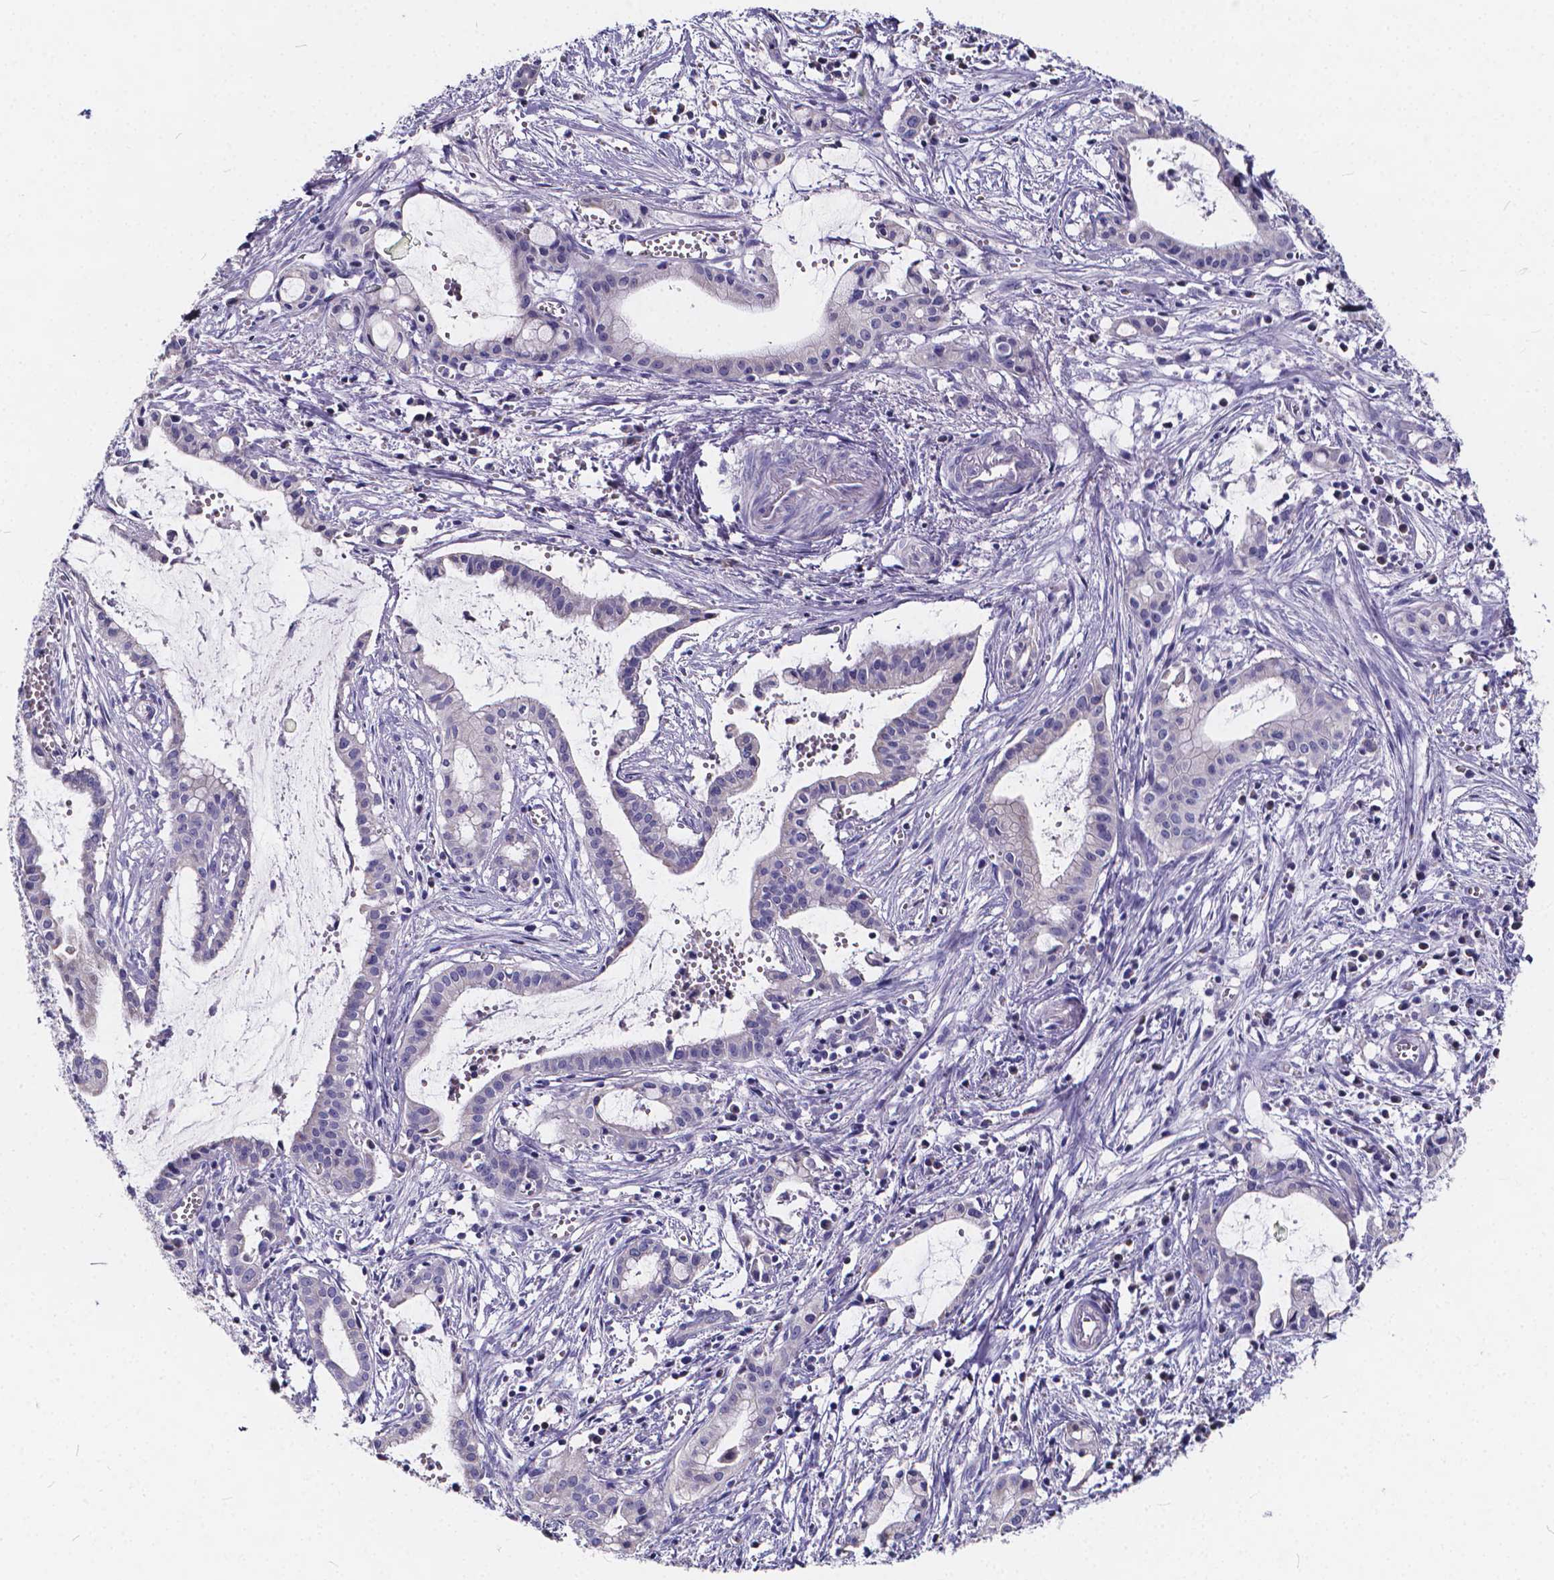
{"staining": {"intensity": "negative", "quantity": "none", "location": "none"}, "tissue": "pancreatic cancer", "cell_type": "Tumor cells", "image_type": "cancer", "snomed": [{"axis": "morphology", "description": "Adenocarcinoma, NOS"}, {"axis": "topography", "description": "Pancreas"}], "caption": "Tumor cells show no significant positivity in adenocarcinoma (pancreatic).", "gene": "SPEF2", "patient": {"sex": "male", "age": 48}}